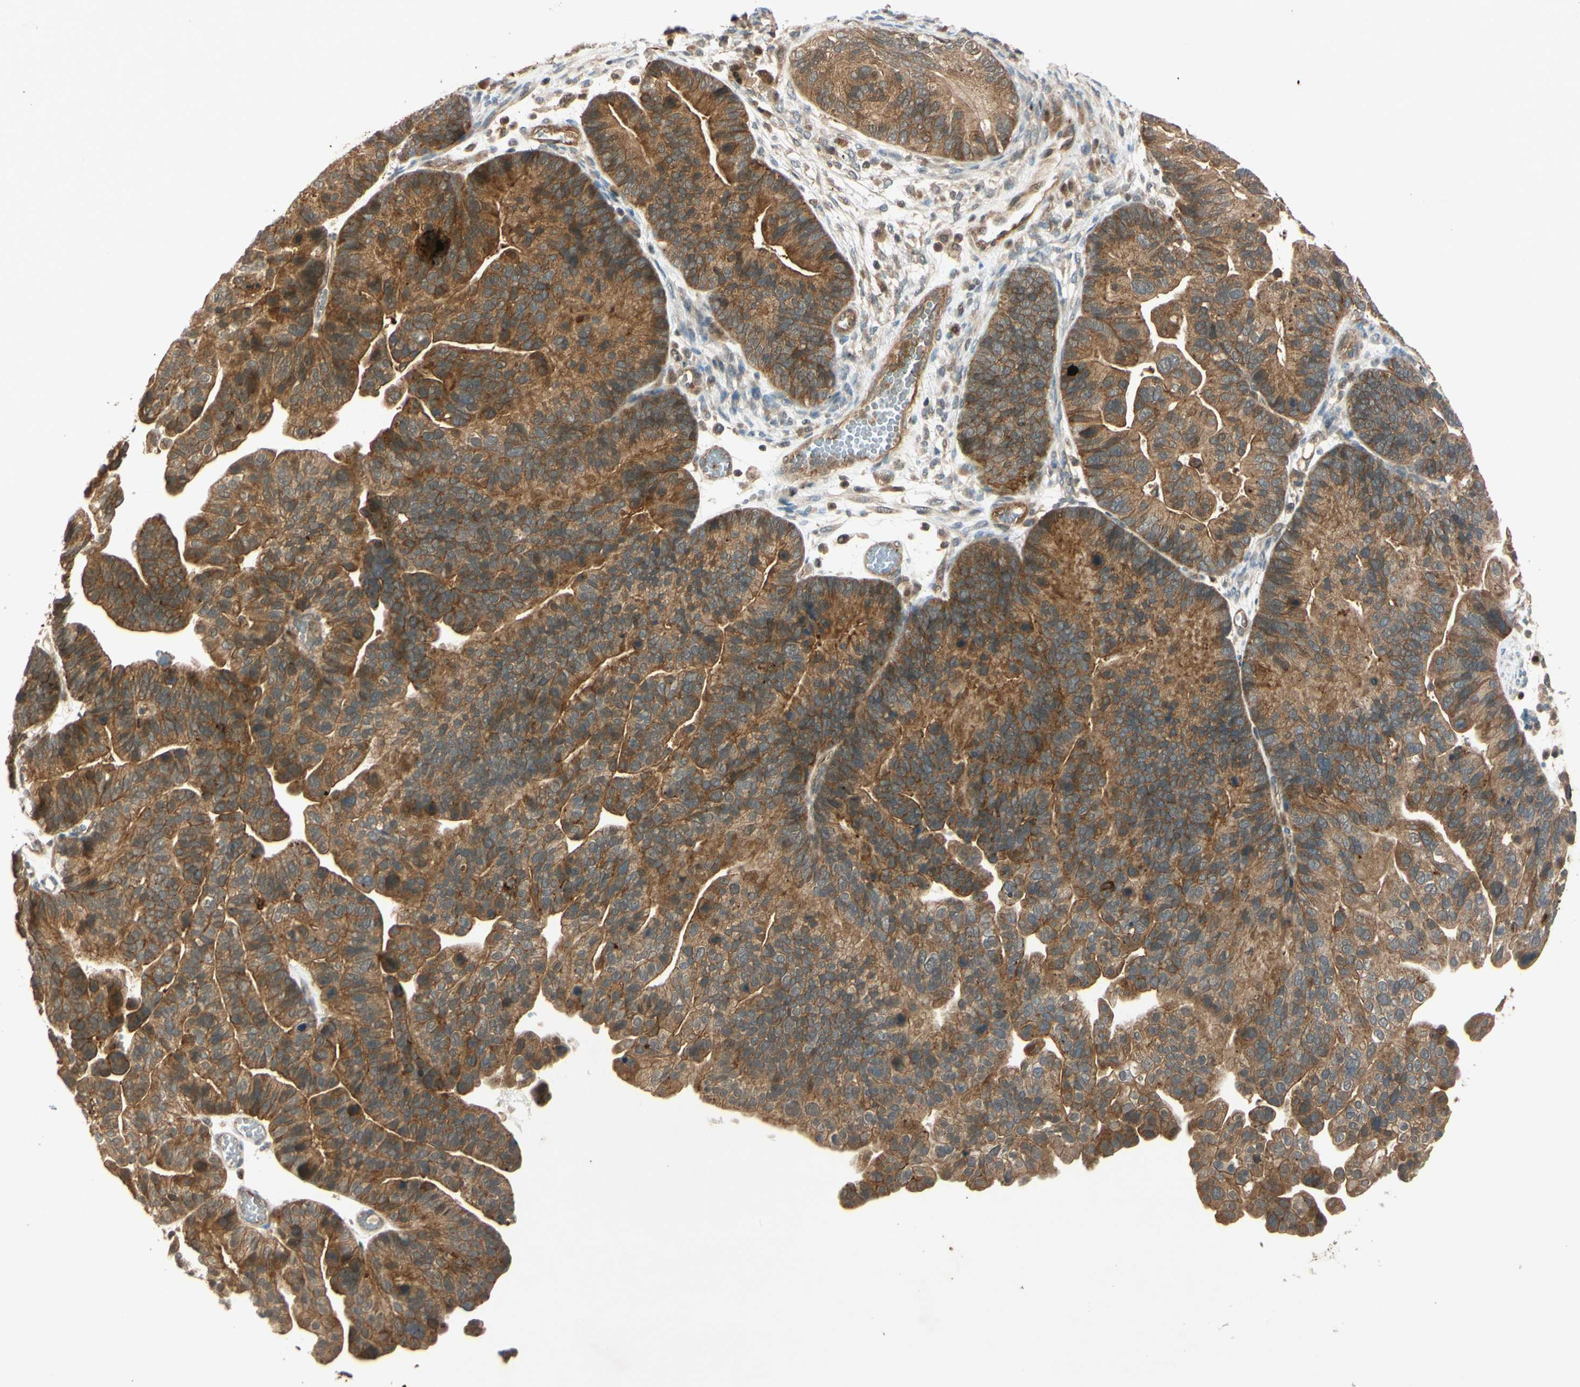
{"staining": {"intensity": "moderate", "quantity": ">75%", "location": "cytoplasmic/membranous"}, "tissue": "ovarian cancer", "cell_type": "Tumor cells", "image_type": "cancer", "snomed": [{"axis": "morphology", "description": "Cystadenocarcinoma, serous, NOS"}, {"axis": "topography", "description": "Ovary"}], "caption": "DAB immunohistochemical staining of ovarian cancer (serous cystadenocarcinoma) displays moderate cytoplasmic/membranous protein positivity in about >75% of tumor cells.", "gene": "EPHA8", "patient": {"sex": "female", "age": 56}}